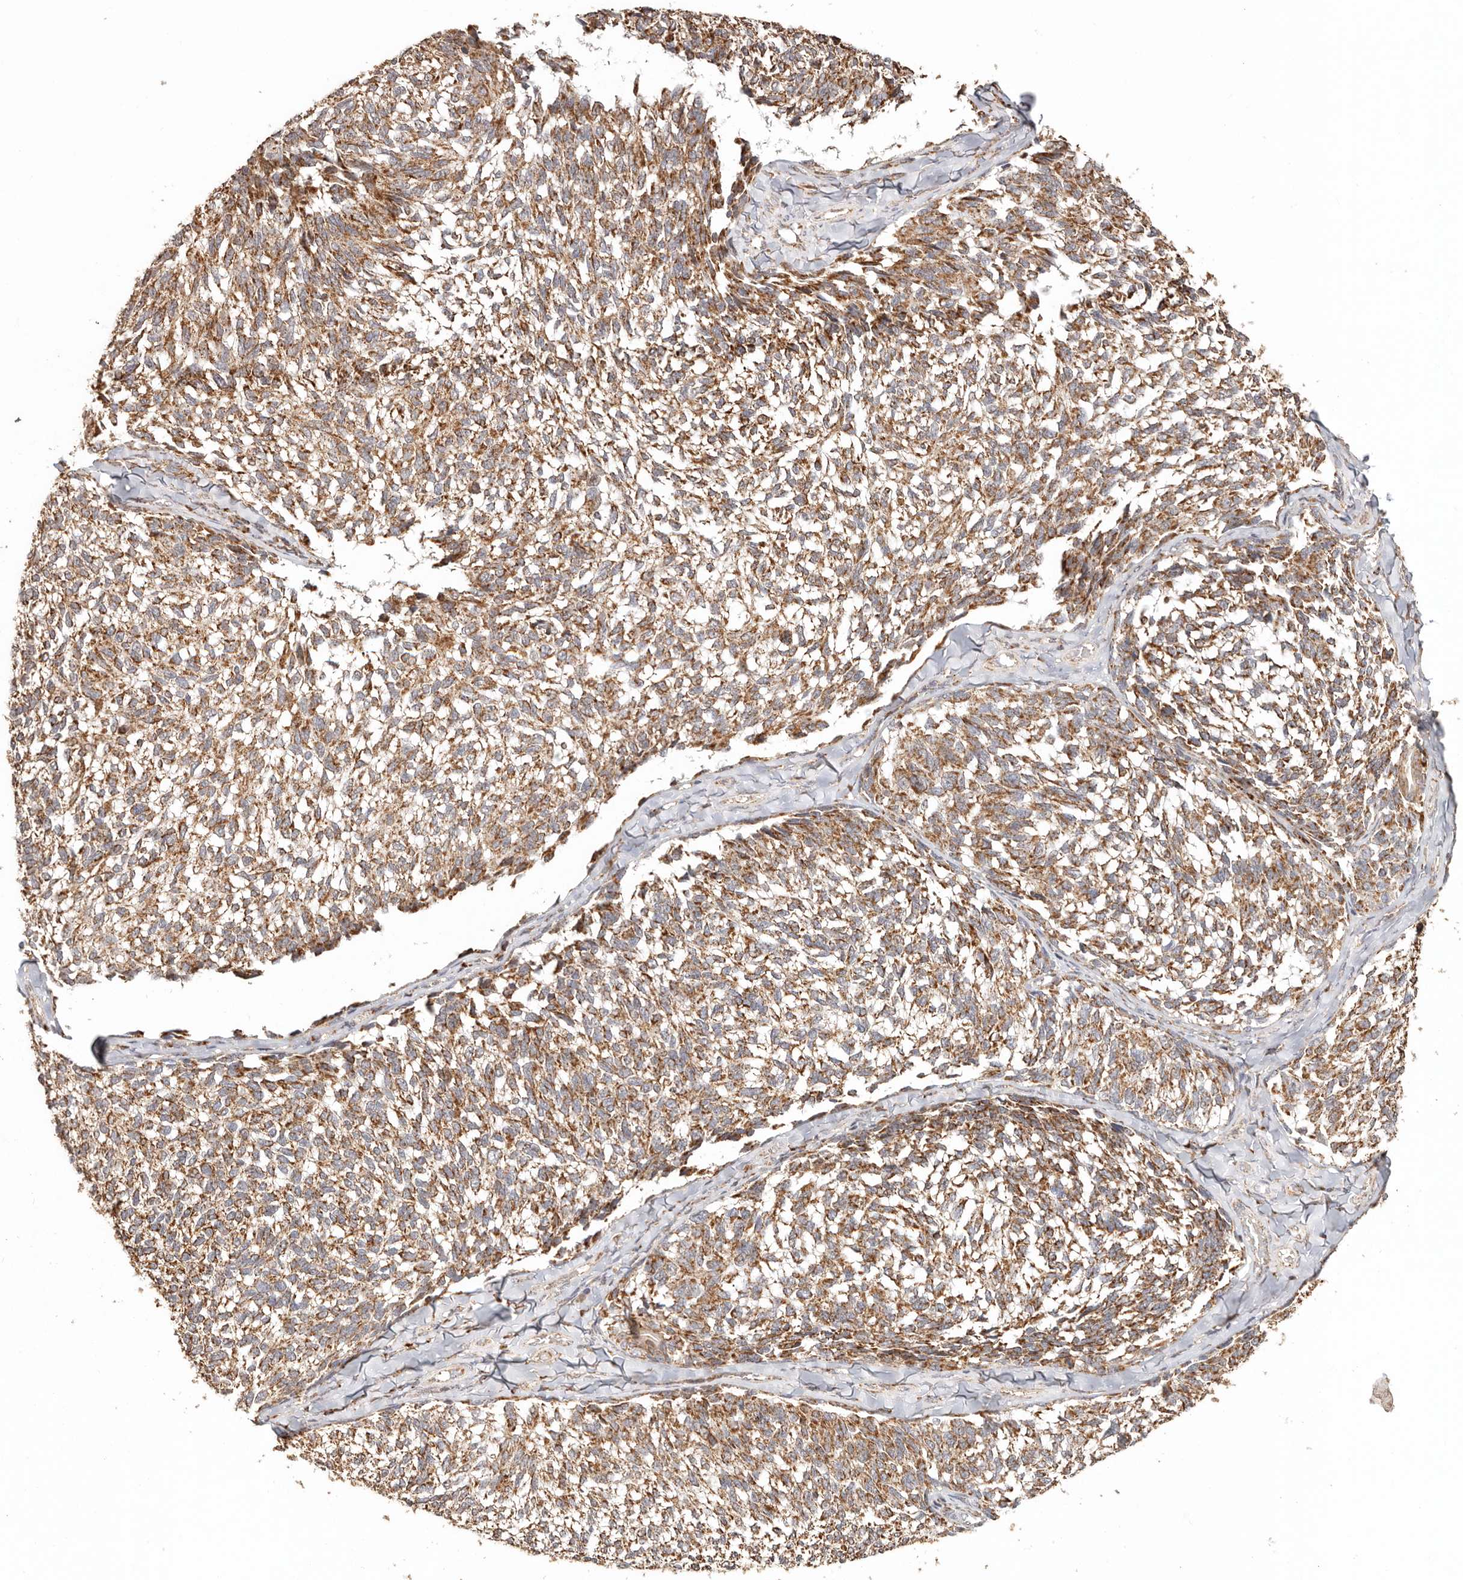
{"staining": {"intensity": "strong", "quantity": ">75%", "location": "cytoplasmic/membranous"}, "tissue": "melanoma", "cell_type": "Tumor cells", "image_type": "cancer", "snomed": [{"axis": "morphology", "description": "Malignant melanoma, NOS"}, {"axis": "topography", "description": "Skin"}], "caption": "Immunohistochemistry (IHC) image of neoplastic tissue: malignant melanoma stained using immunohistochemistry (IHC) exhibits high levels of strong protein expression localized specifically in the cytoplasmic/membranous of tumor cells, appearing as a cytoplasmic/membranous brown color.", "gene": "NDUFB11", "patient": {"sex": "female", "age": 73}}